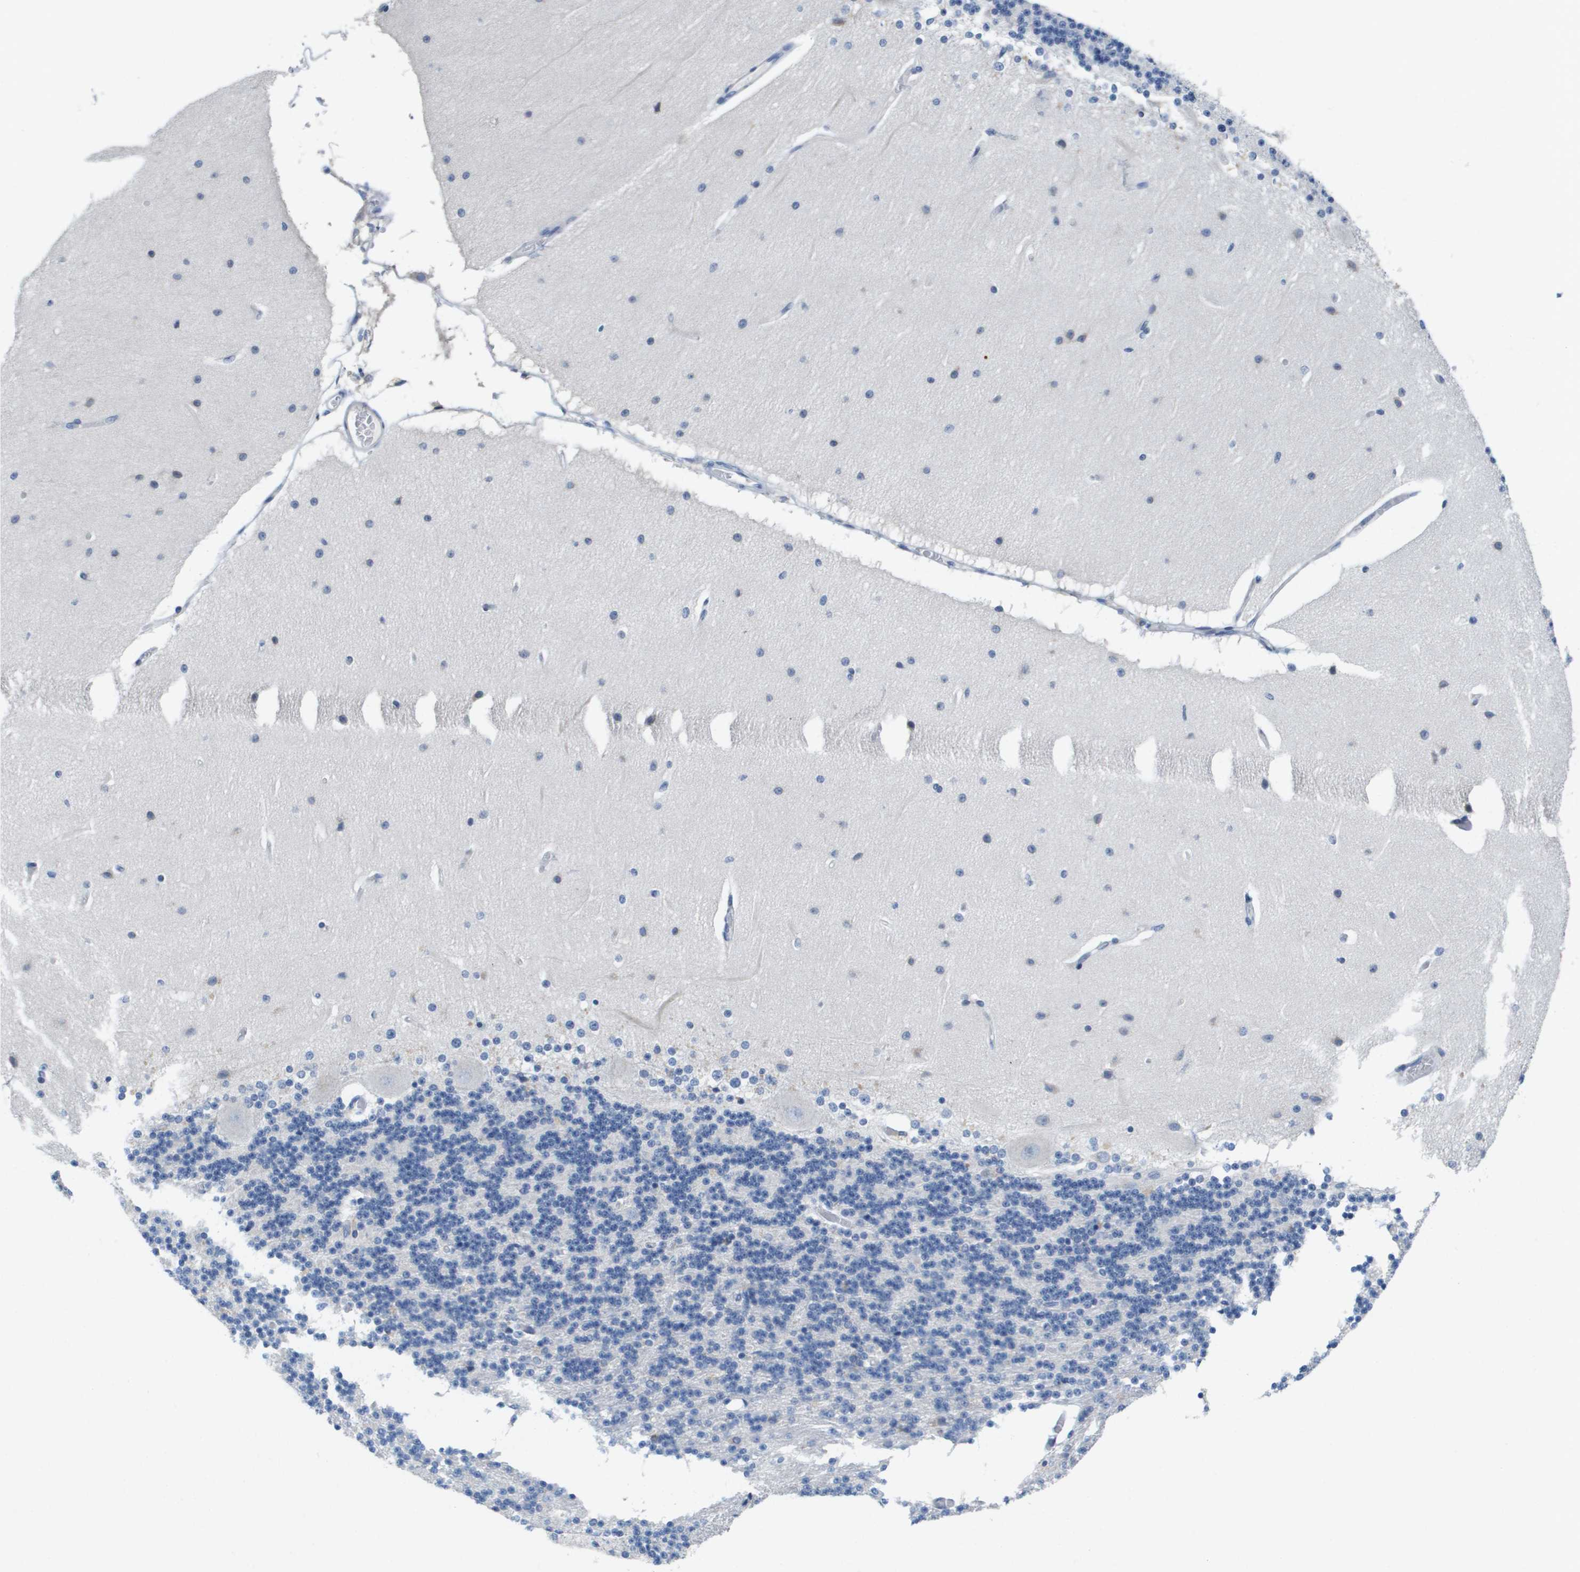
{"staining": {"intensity": "negative", "quantity": "none", "location": "none"}, "tissue": "cerebellum", "cell_type": "Cells in granular layer", "image_type": "normal", "snomed": [{"axis": "morphology", "description": "Normal tissue, NOS"}, {"axis": "topography", "description": "Cerebellum"}], "caption": "An IHC micrograph of normal cerebellum is shown. There is no staining in cells in granular layer of cerebellum.", "gene": "CD3G", "patient": {"sex": "female", "age": 54}}